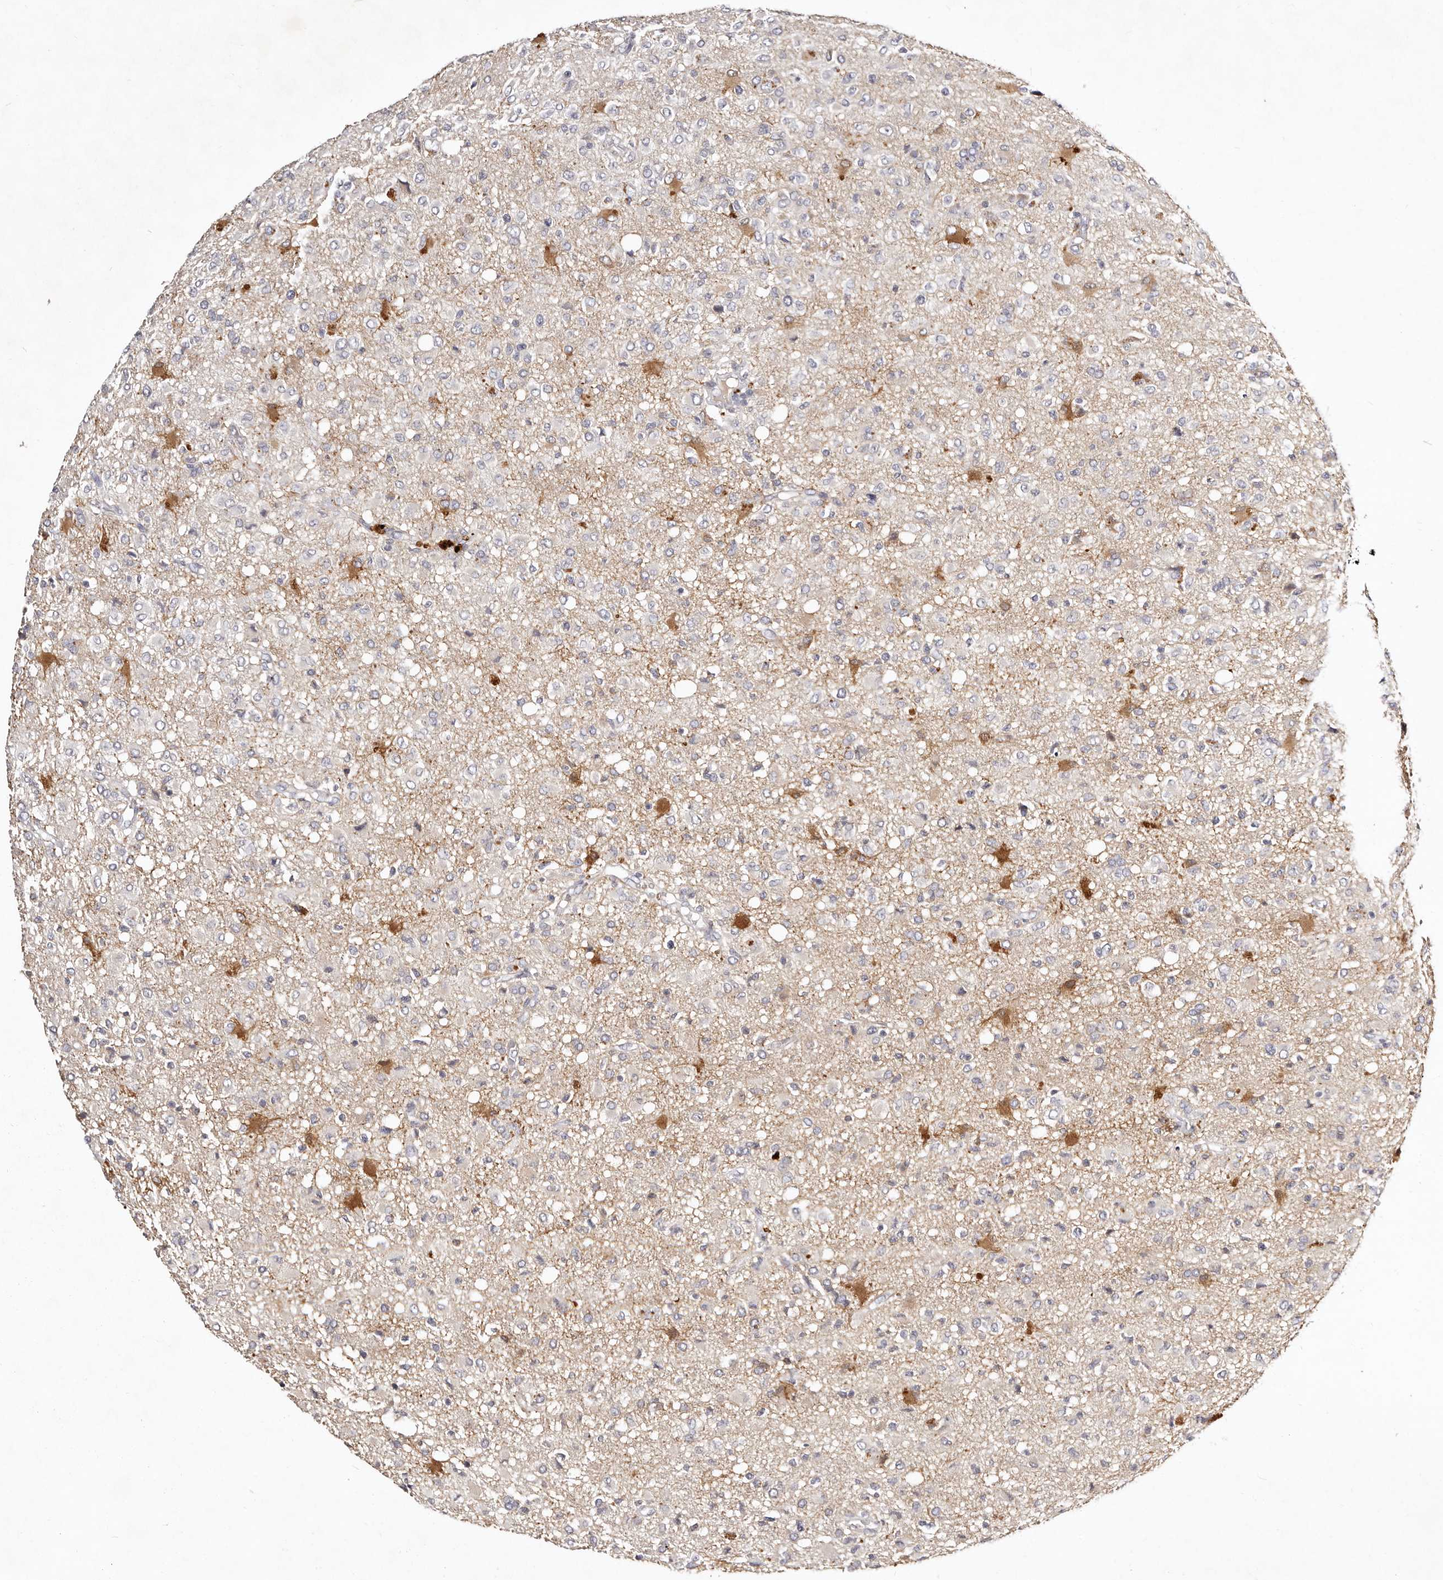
{"staining": {"intensity": "negative", "quantity": "none", "location": "none"}, "tissue": "glioma", "cell_type": "Tumor cells", "image_type": "cancer", "snomed": [{"axis": "morphology", "description": "Glioma, malignant, High grade"}, {"axis": "topography", "description": "Brain"}], "caption": "IHC image of human glioma stained for a protein (brown), which reveals no positivity in tumor cells.", "gene": "MRPS33", "patient": {"sex": "female", "age": 57}}